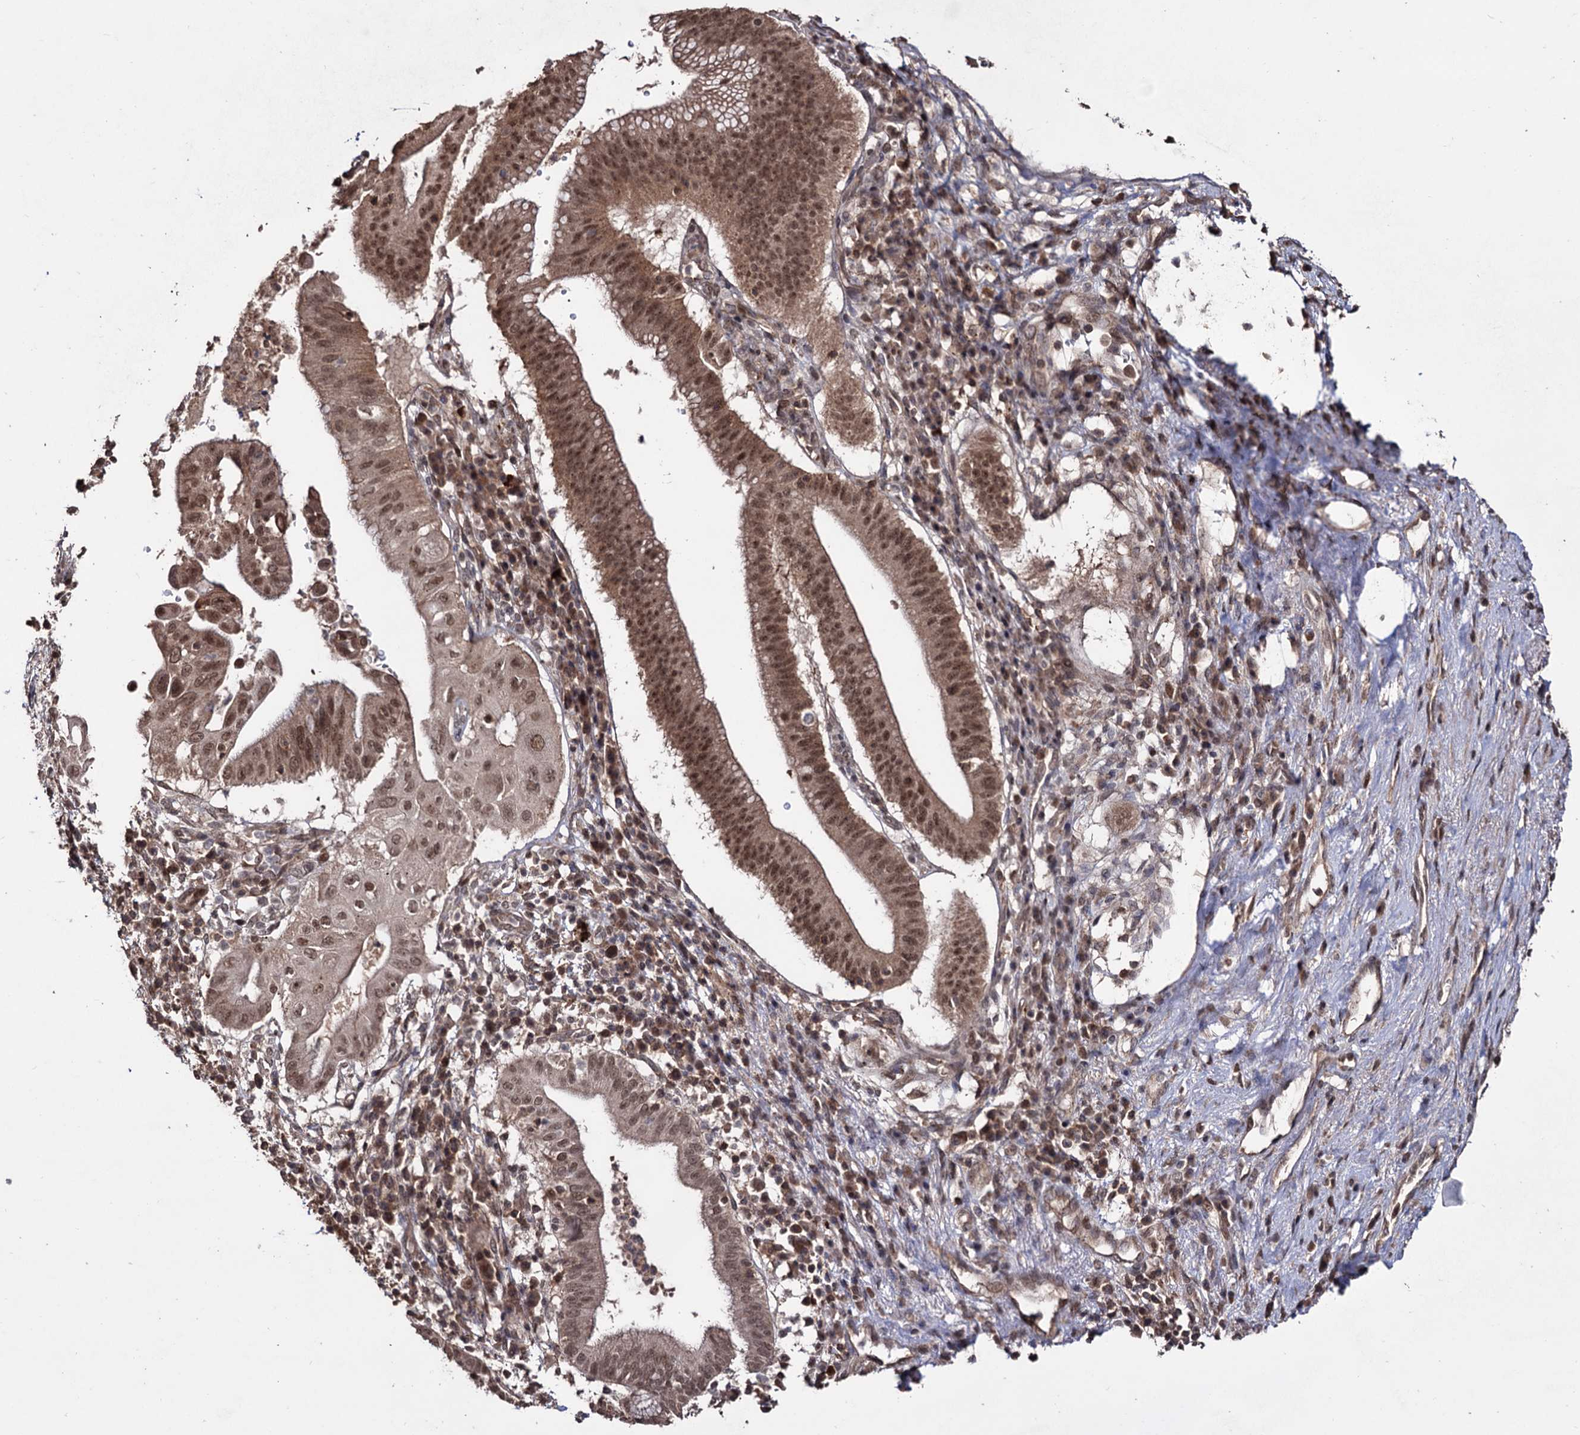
{"staining": {"intensity": "moderate", "quantity": ">75%", "location": "cytoplasmic/membranous,nuclear"}, "tissue": "pancreatic cancer", "cell_type": "Tumor cells", "image_type": "cancer", "snomed": [{"axis": "morphology", "description": "Adenocarcinoma, NOS"}, {"axis": "topography", "description": "Pancreas"}], "caption": "Human pancreatic adenocarcinoma stained with a brown dye exhibits moderate cytoplasmic/membranous and nuclear positive expression in about >75% of tumor cells.", "gene": "KLF5", "patient": {"sex": "male", "age": 68}}